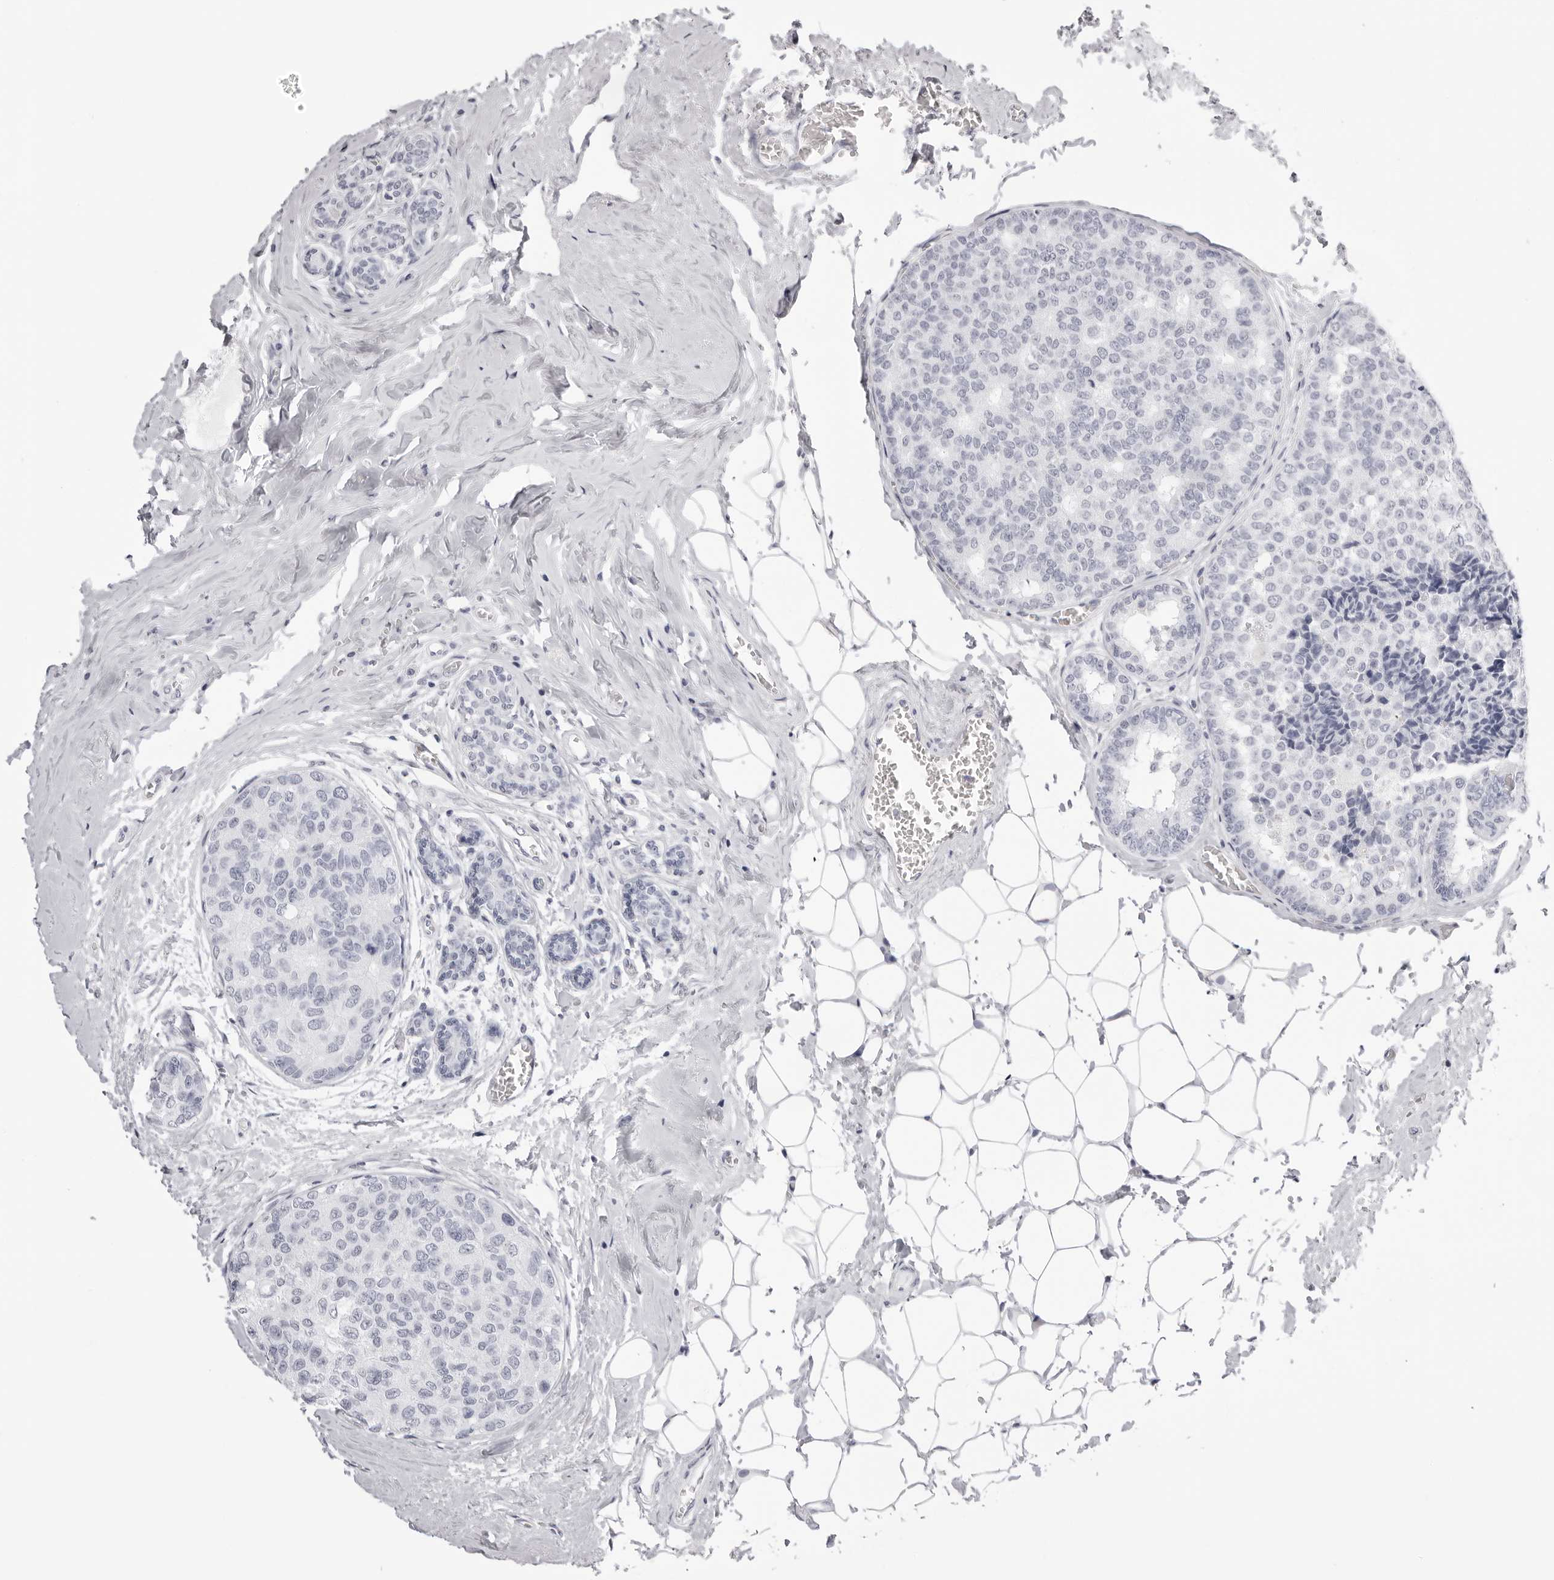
{"staining": {"intensity": "negative", "quantity": "none", "location": "none"}, "tissue": "breast cancer", "cell_type": "Tumor cells", "image_type": "cancer", "snomed": [{"axis": "morphology", "description": "Normal tissue, NOS"}, {"axis": "morphology", "description": "Duct carcinoma"}, {"axis": "topography", "description": "Breast"}], "caption": "A histopathology image of breast cancer stained for a protein exhibits no brown staining in tumor cells. (DAB (3,3'-diaminobenzidine) IHC, high magnification).", "gene": "RHO", "patient": {"sex": "female", "age": 43}}